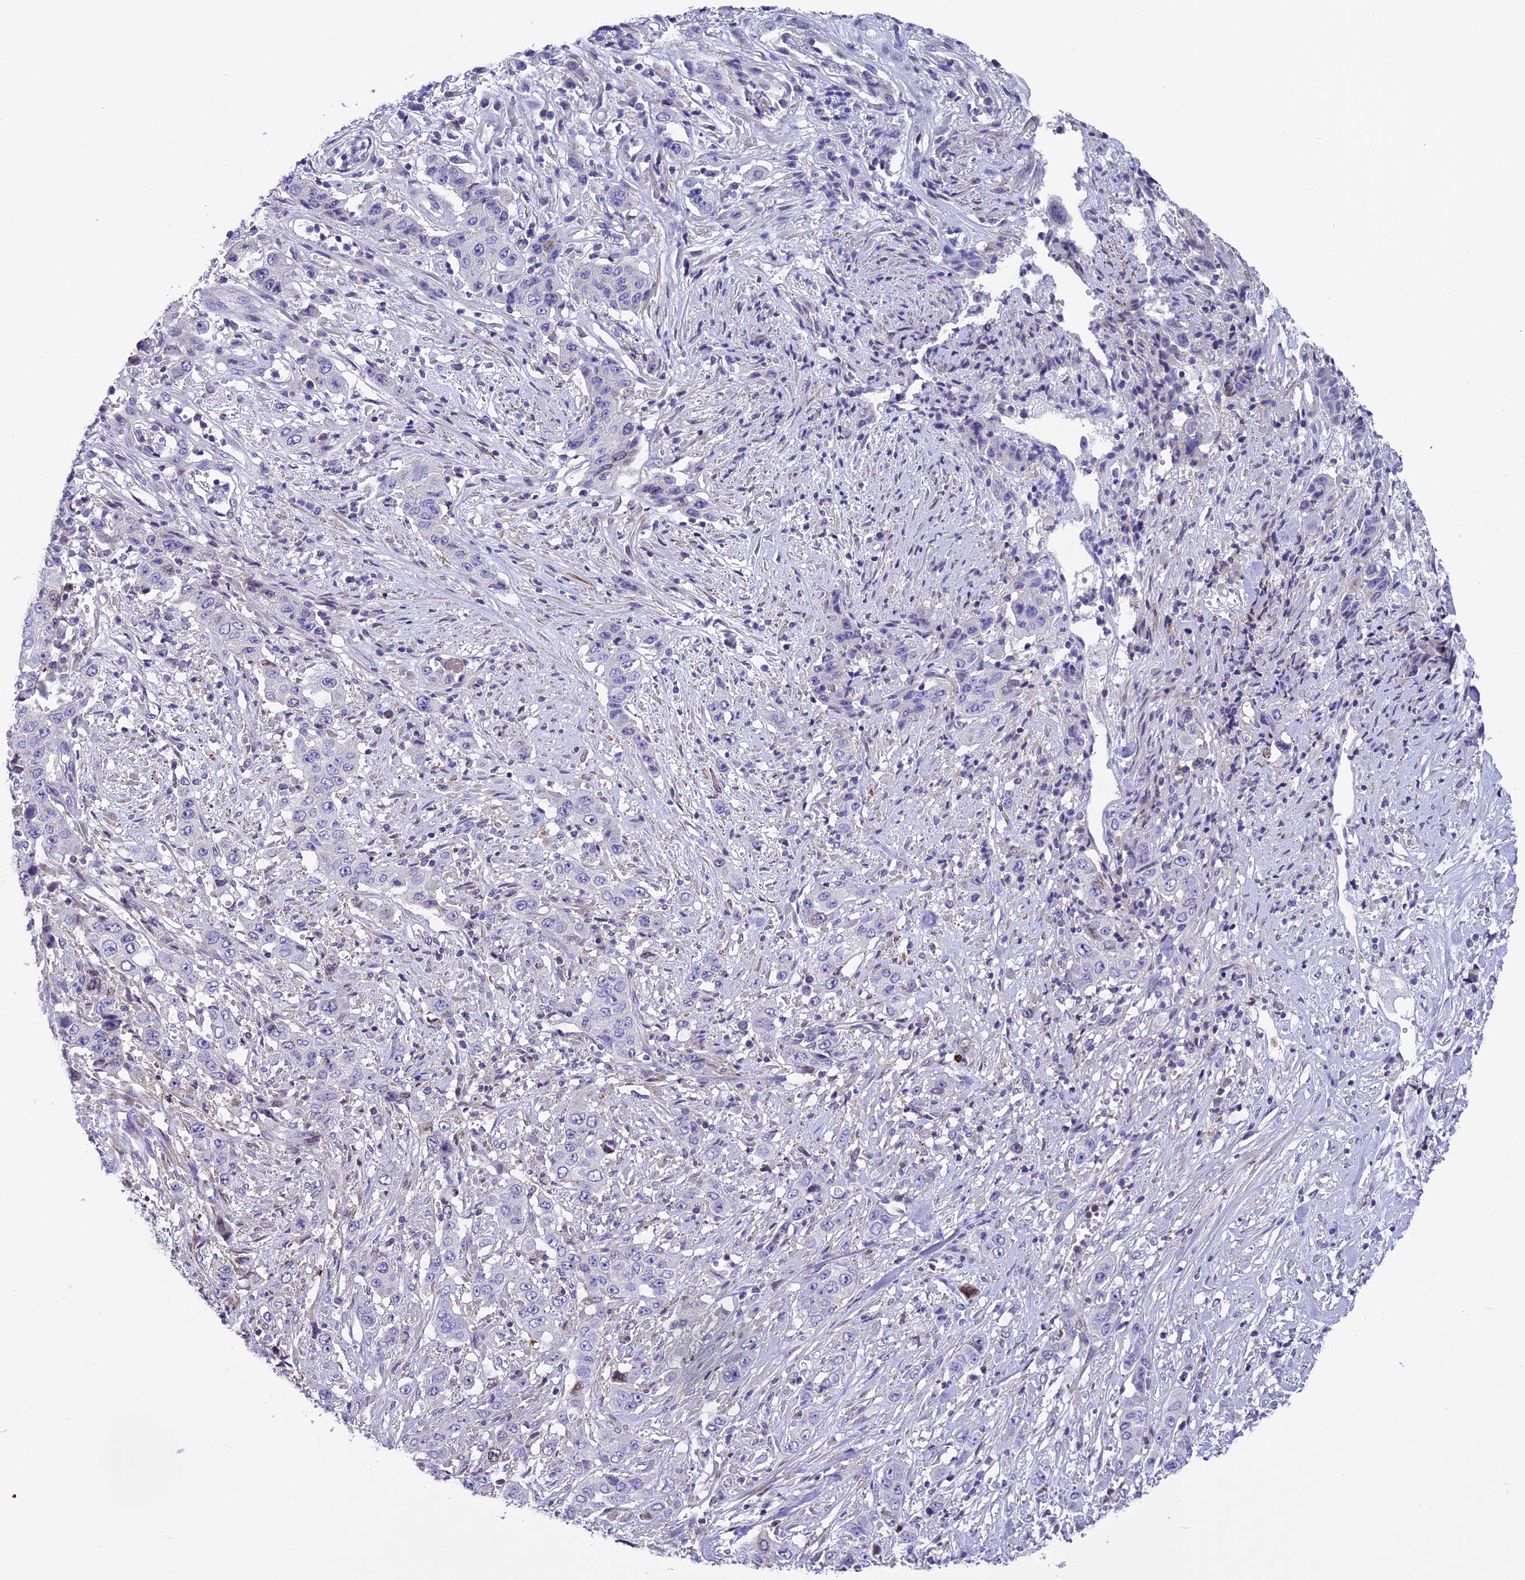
{"staining": {"intensity": "negative", "quantity": "none", "location": "none"}, "tissue": "stomach cancer", "cell_type": "Tumor cells", "image_type": "cancer", "snomed": [{"axis": "morphology", "description": "Adenocarcinoma, NOS"}, {"axis": "topography", "description": "Stomach, upper"}], "caption": "This is an immunohistochemistry (IHC) micrograph of human stomach cancer. There is no positivity in tumor cells.", "gene": "FAM178B", "patient": {"sex": "male", "age": 62}}